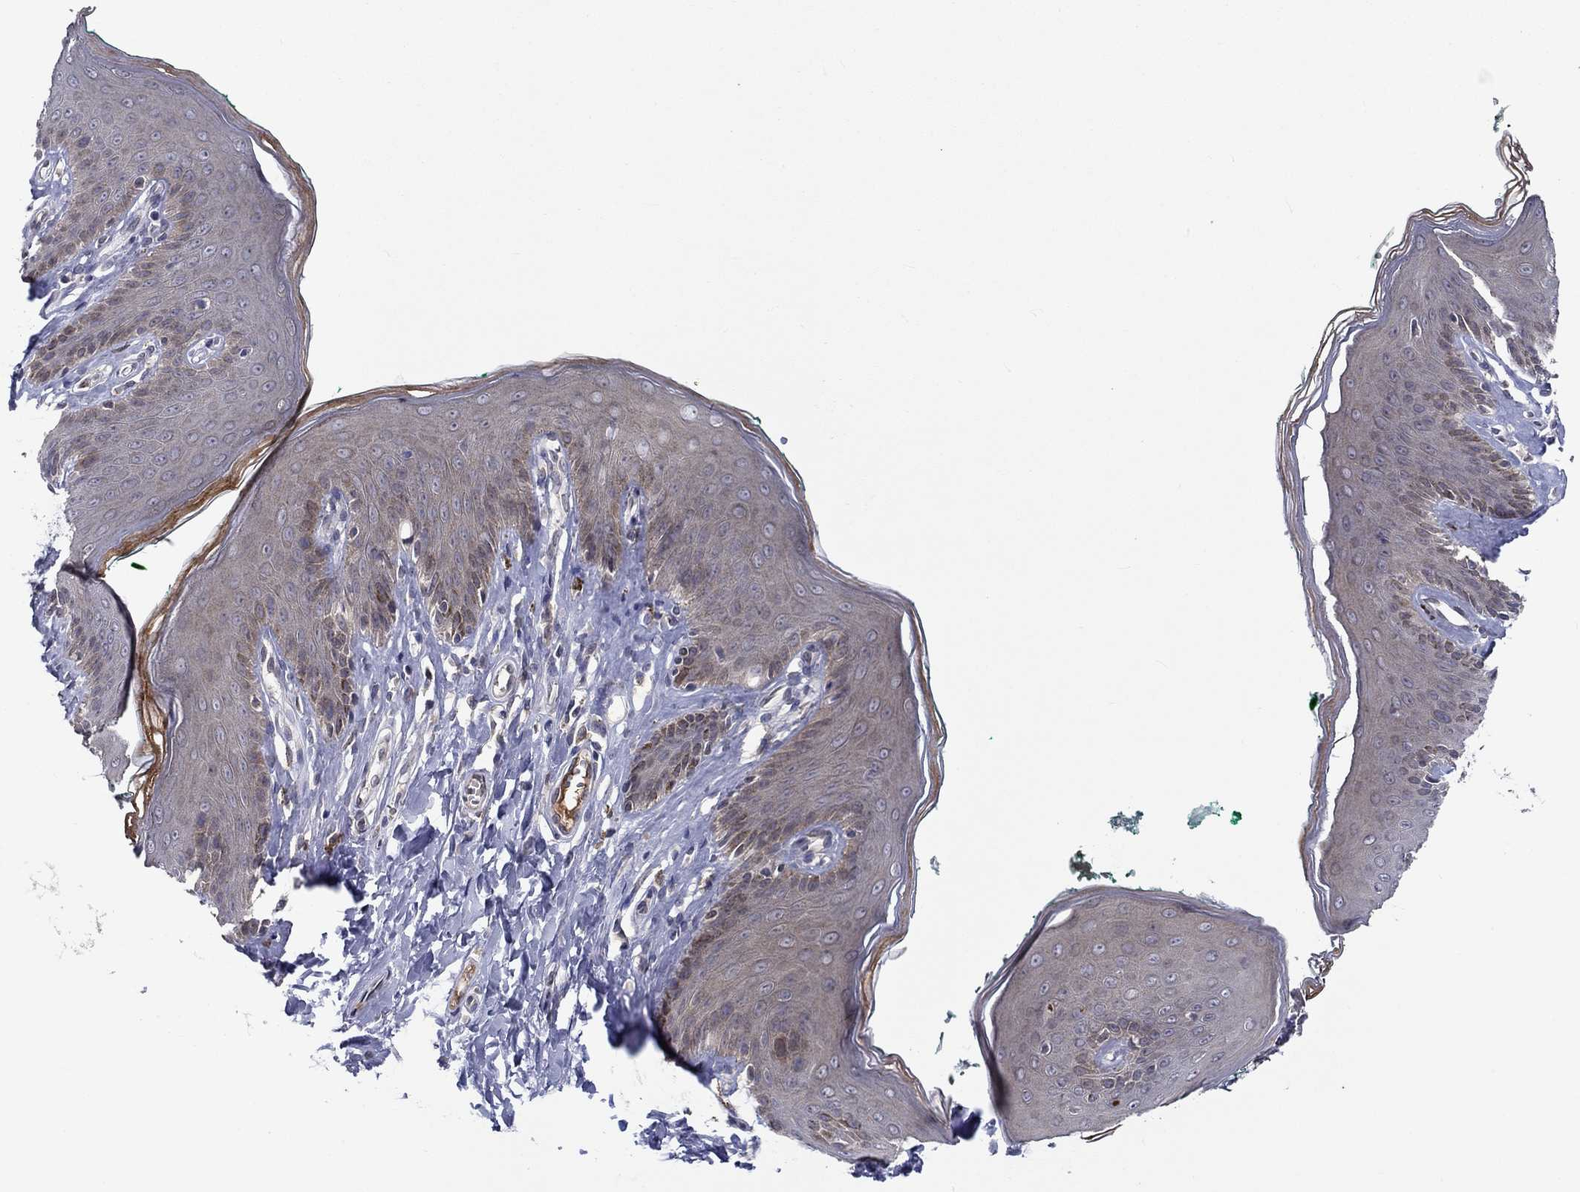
{"staining": {"intensity": "weak", "quantity": "<25%", "location": "cytoplasmic/membranous"}, "tissue": "skin", "cell_type": "Epidermal cells", "image_type": "normal", "snomed": [{"axis": "morphology", "description": "Normal tissue, NOS"}, {"axis": "topography", "description": "Vulva"}], "caption": "The immunohistochemistry (IHC) image has no significant positivity in epidermal cells of skin.", "gene": "CETN3", "patient": {"sex": "female", "age": 66}}